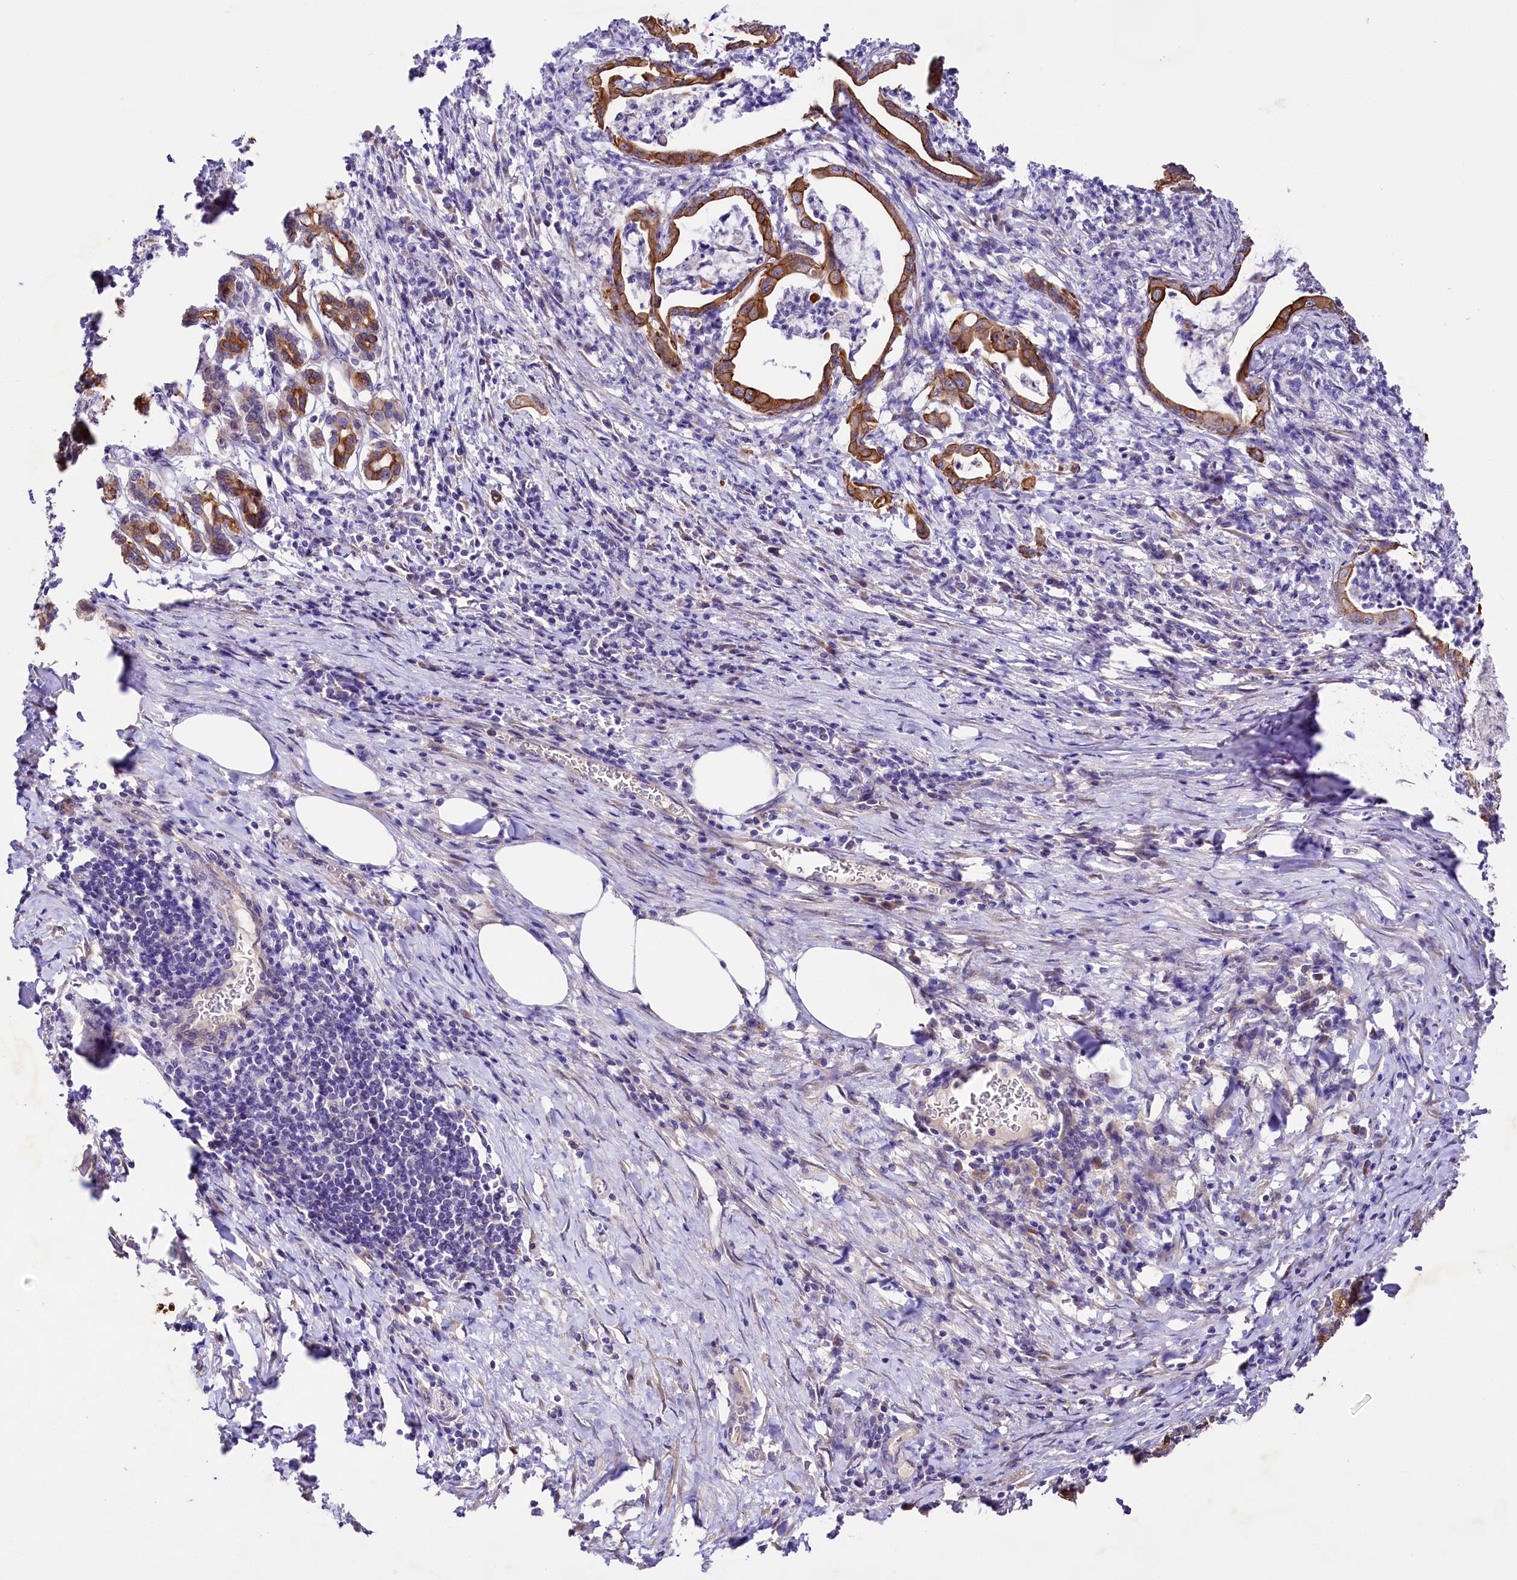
{"staining": {"intensity": "strong", "quantity": ">75%", "location": "cytoplasmic/membranous"}, "tissue": "pancreatic cancer", "cell_type": "Tumor cells", "image_type": "cancer", "snomed": [{"axis": "morphology", "description": "Adenocarcinoma, NOS"}, {"axis": "topography", "description": "Pancreas"}], "caption": "Protein analysis of adenocarcinoma (pancreatic) tissue demonstrates strong cytoplasmic/membranous staining in approximately >75% of tumor cells.", "gene": "VPS11", "patient": {"sex": "female", "age": 55}}